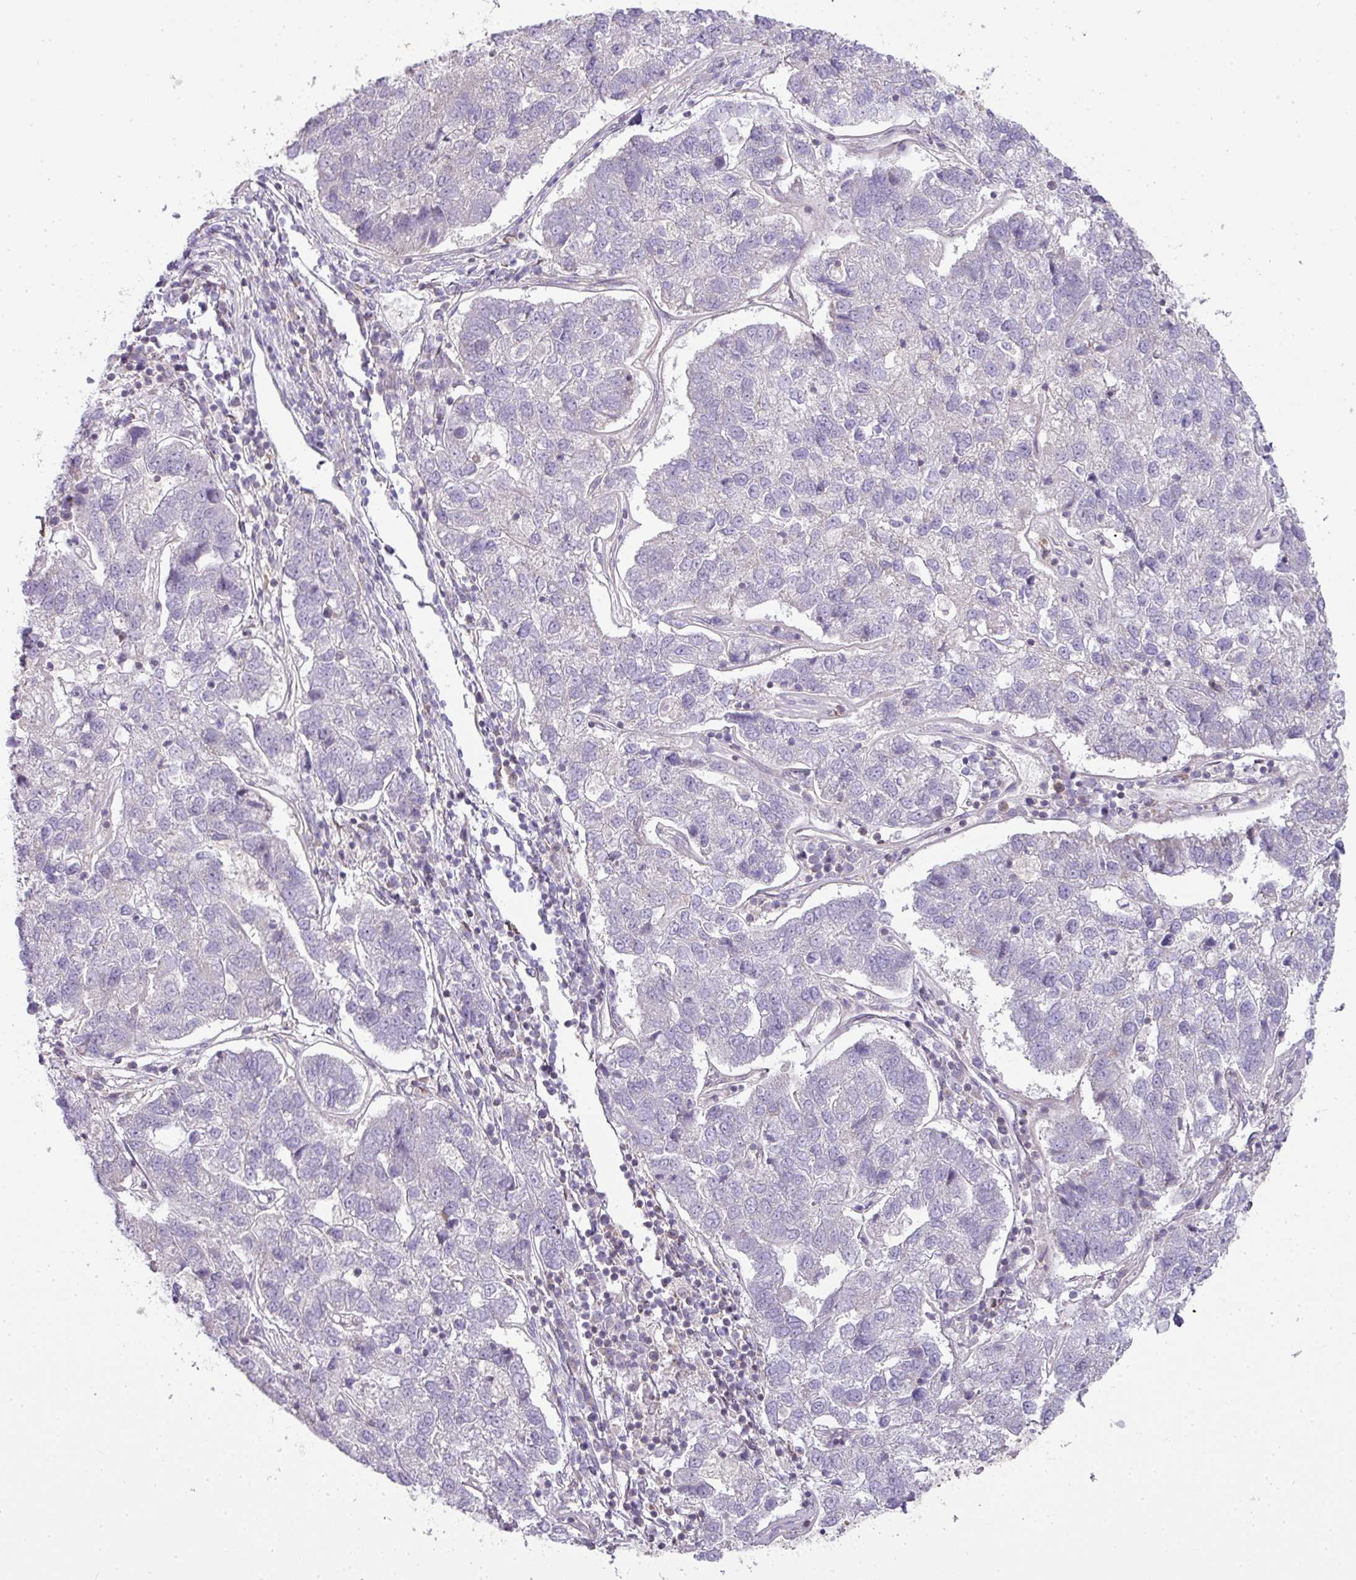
{"staining": {"intensity": "negative", "quantity": "none", "location": "none"}, "tissue": "pancreatic cancer", "cell_type": "Tumor cells", "image_type": "cancer", "snomed": [{"axis": "morphology", "description": "Adenocarcinoma, NOS"}, {"axis": "topography", "description": "Pancreas"}], "caption": "The image exhibits no staining of tumor cells in pancreatic cancer.", "gene": "ZNF211", "patient": {"sex": "female", "age": 61}}